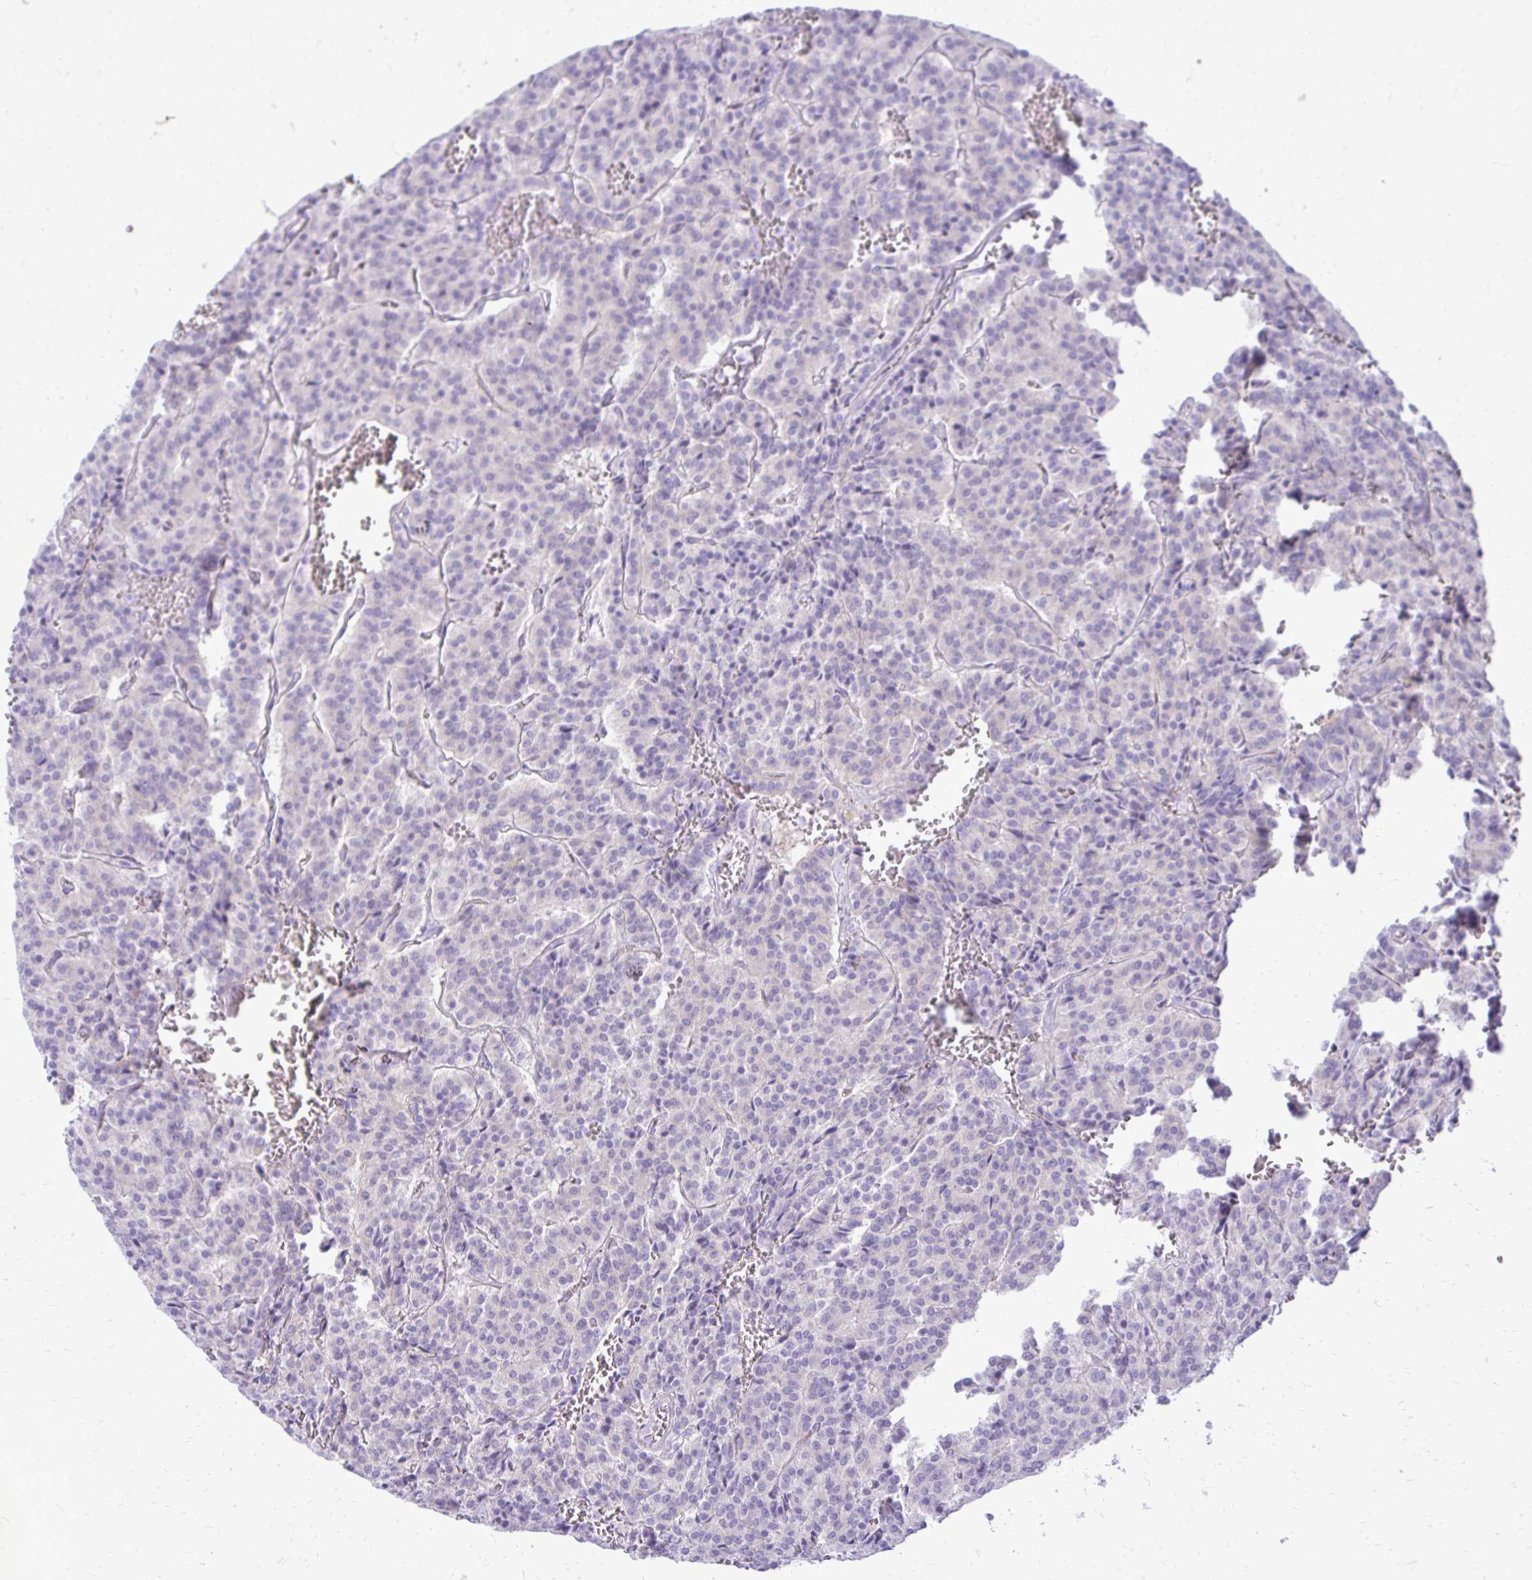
{"staining": {"intensity": "negative", "quantity": "none", "location": "none"}, "tissue": "carcinoid", "cell_type": "Tumor cells", "image_type": "cancer", "snomed": [{"axis": "morphology", "description": "Carcinoid, malignant, NOS"}, {"axis": "topography", "description": "Lung"}], "caption": "Malignant carcinoid was stained to show a protein in brown. There is no significant expression in tumor cells. (Brightfield microscopy of DAB (3,3'-diaminobenzidine) immunohistochemistry (IHC) at high magnification).", "gene": "PELI3", "patient": {"sex": "male", "age": 70}}